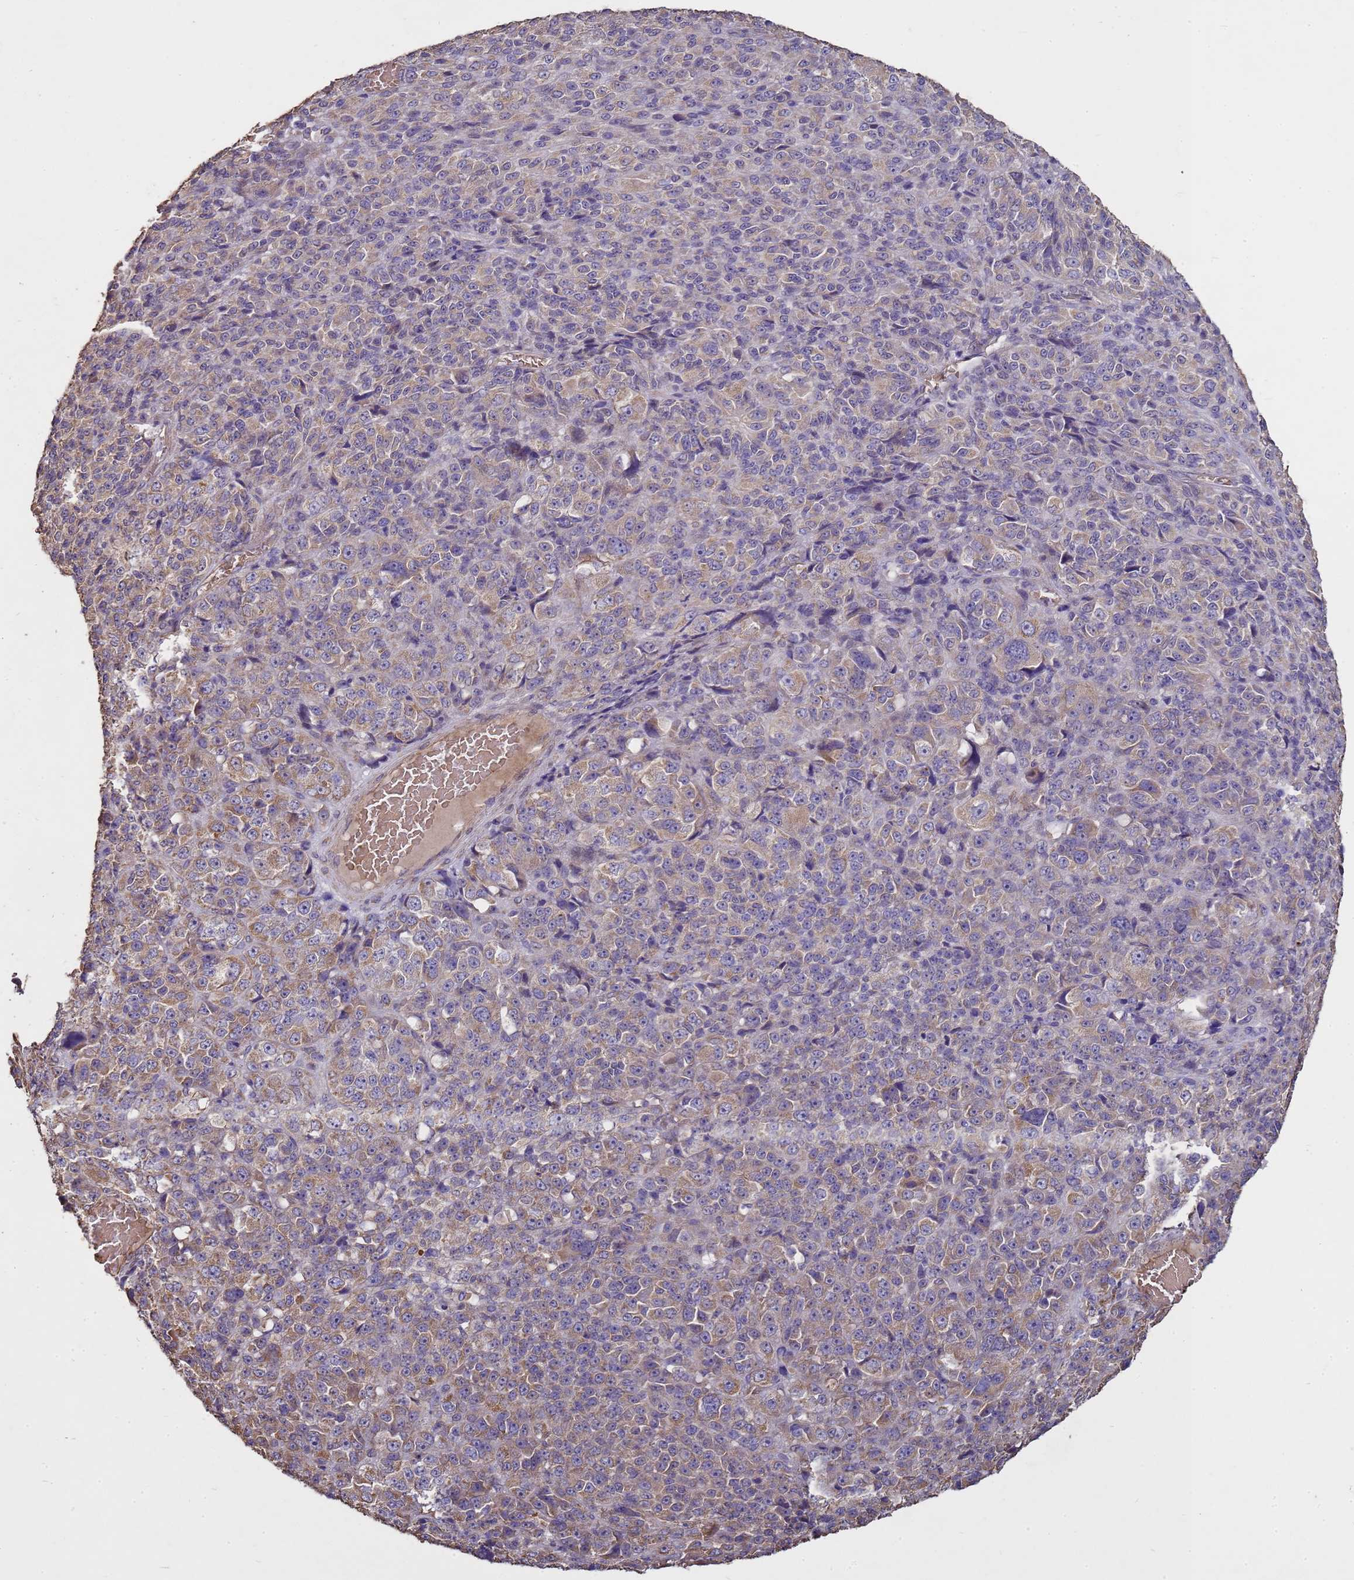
{"staining": {"intensity": "weak", "quantity": "25%-75%", "location": "cytoplasmic/membranous"}, "tissue": "melanoma", "cell_type": "Tumor cells", "image_type": "cancer", "snomed": [{"axis": "morphology", "description": "Malignant melanoma, Metastatic site"}, {"axis": "topography", "description": "Brain"}], "caption": "Immunohistochemical staining of melanoma displays low levels of weak cytoplasmic/membranous expression in about 25%-75% of tumor cells. Immunohistochemistry (ihc) stains the protein in brown and the nuclei are stained blue.", "gene": "SGIP1", "patient": {"sex": "female", "age": 56}}